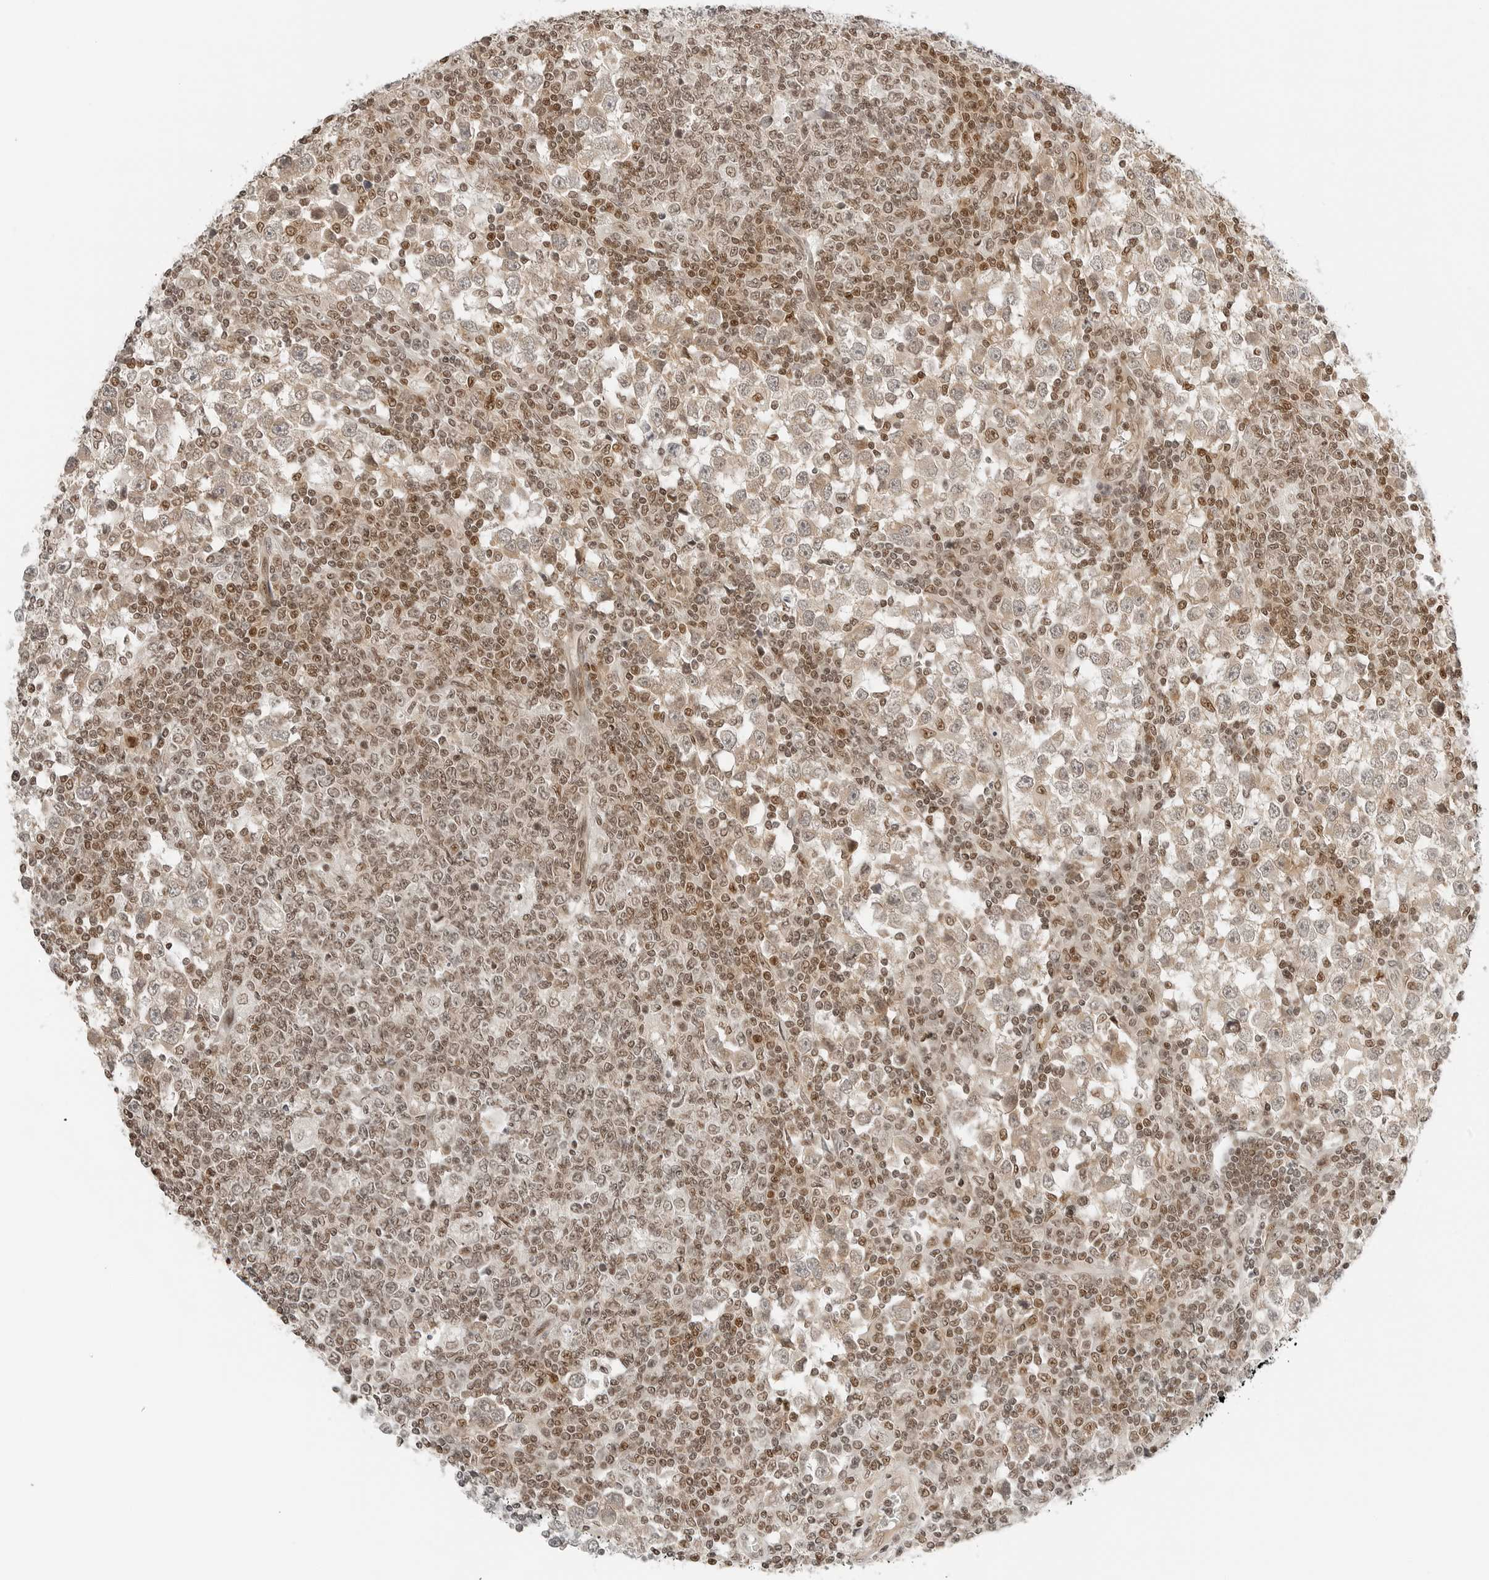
{"staining": {"intensity": "weak", "quantity": ">75%", "location": "cytoplasmic/membranous"}, "tissue": "testis cancer", "cell_type": "Tumor cells", "image_type": "cancer", "snomed": [{"axis": "morphology", "description": "Seminoma, NOS"}, {"axis": "topography", "description": "Testis"}], "caption": "About >75% of tumor cells in testis cancer exhibit weak cytoplasmic/membranous protein positivity as visualized by brown immunohistochemical staining.", "gene": "CRTC2", "patient": {"sex": "male", "age": 65}}